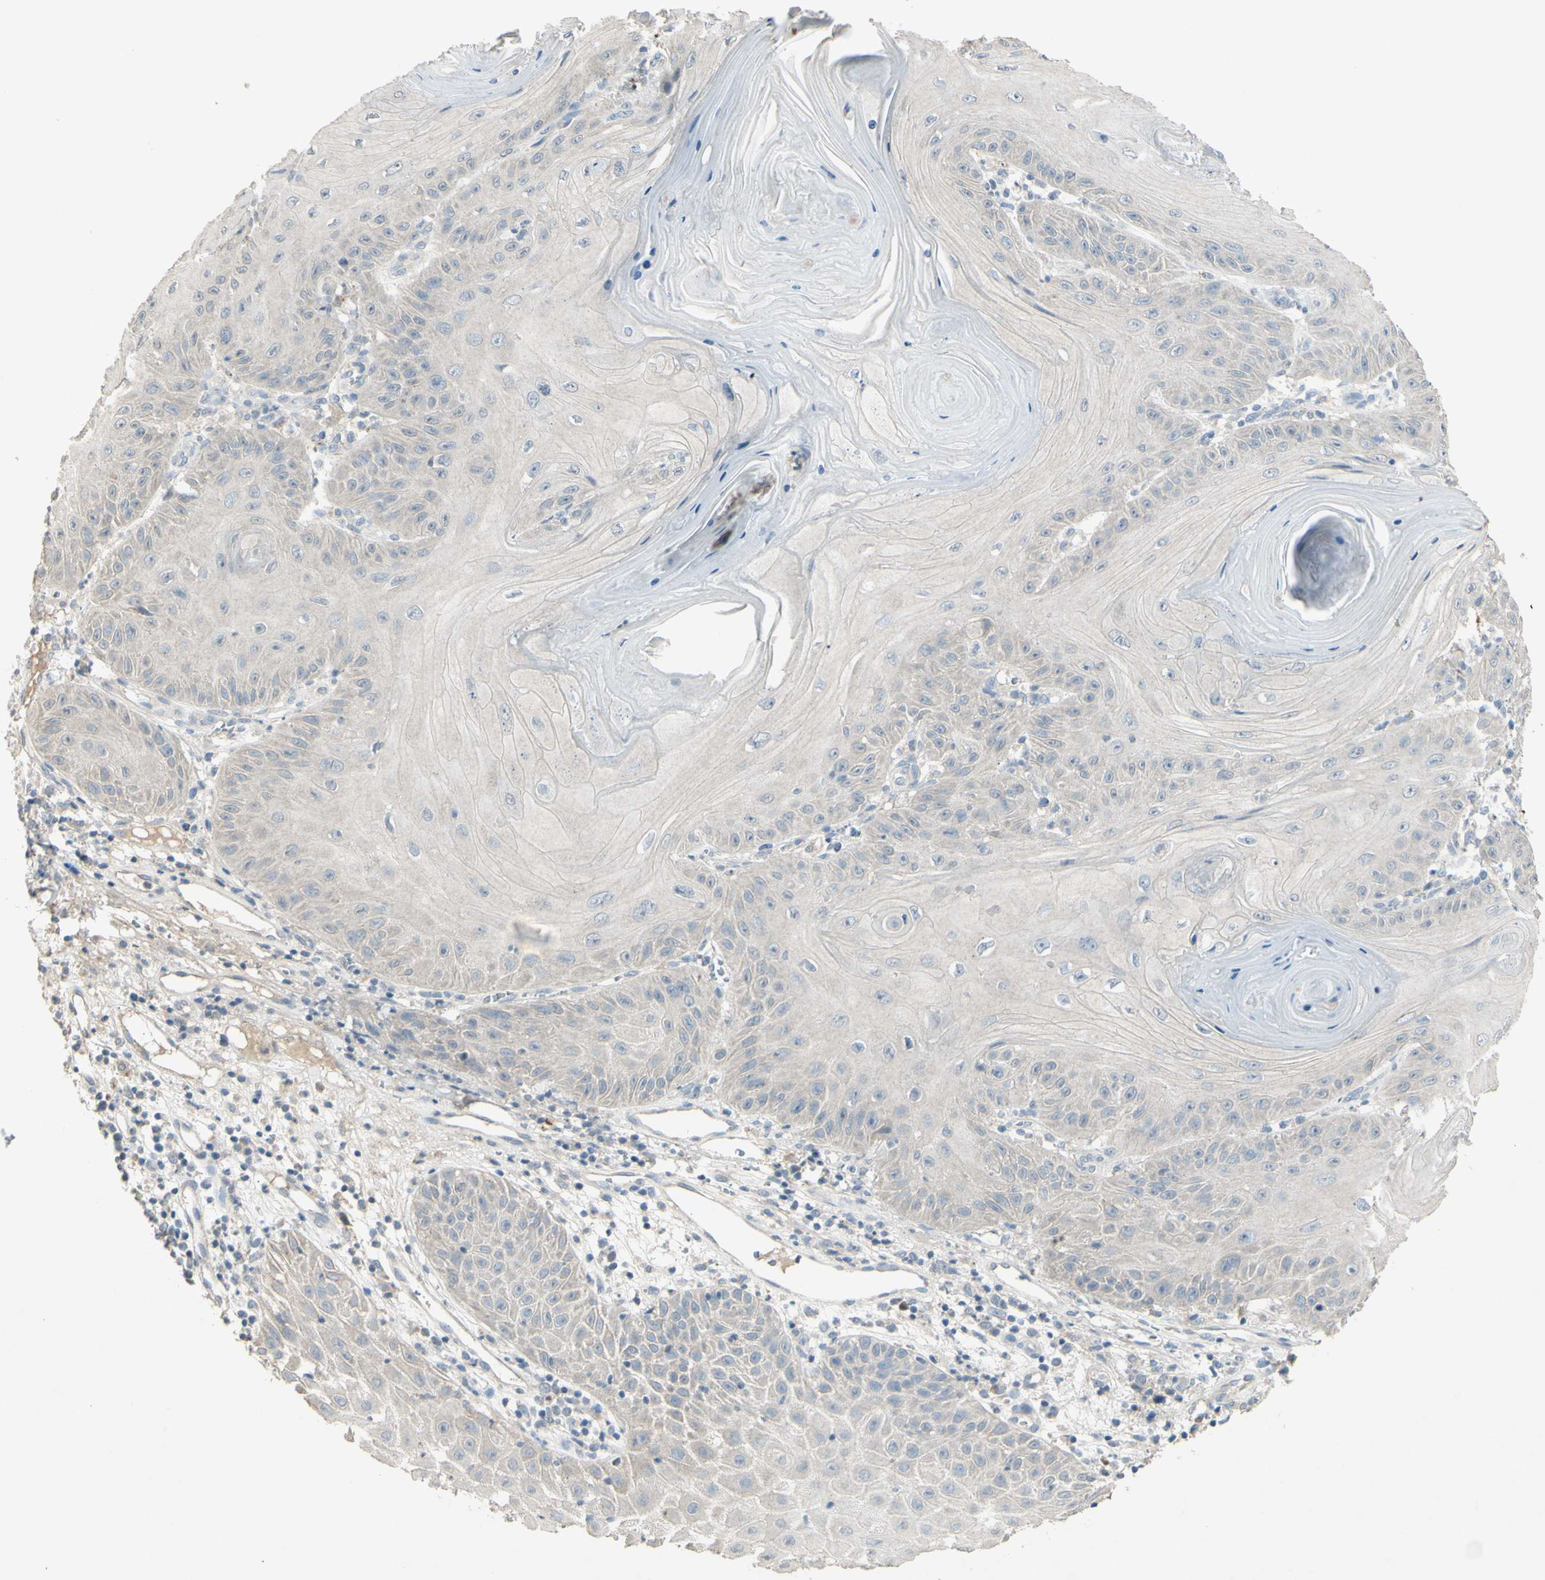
{"staining": {"intensity": "negative", "quantity": "none", "location": "none"}, "tissue": "skin cancer", "cell_type": "Tumor cells", "image_type": "cancer", "snomed": [{"axis": "morphology", "description": "Squamous cell carcinoma, NOS"}, {"axis": "topography", "description": "Skin"}], "caption": "Skin cancer stained for a protein using immunohistochemistry displays no staining tumor cells.", "gene": "TIMM21", "patient": {"sex": "female", "age": 78}}